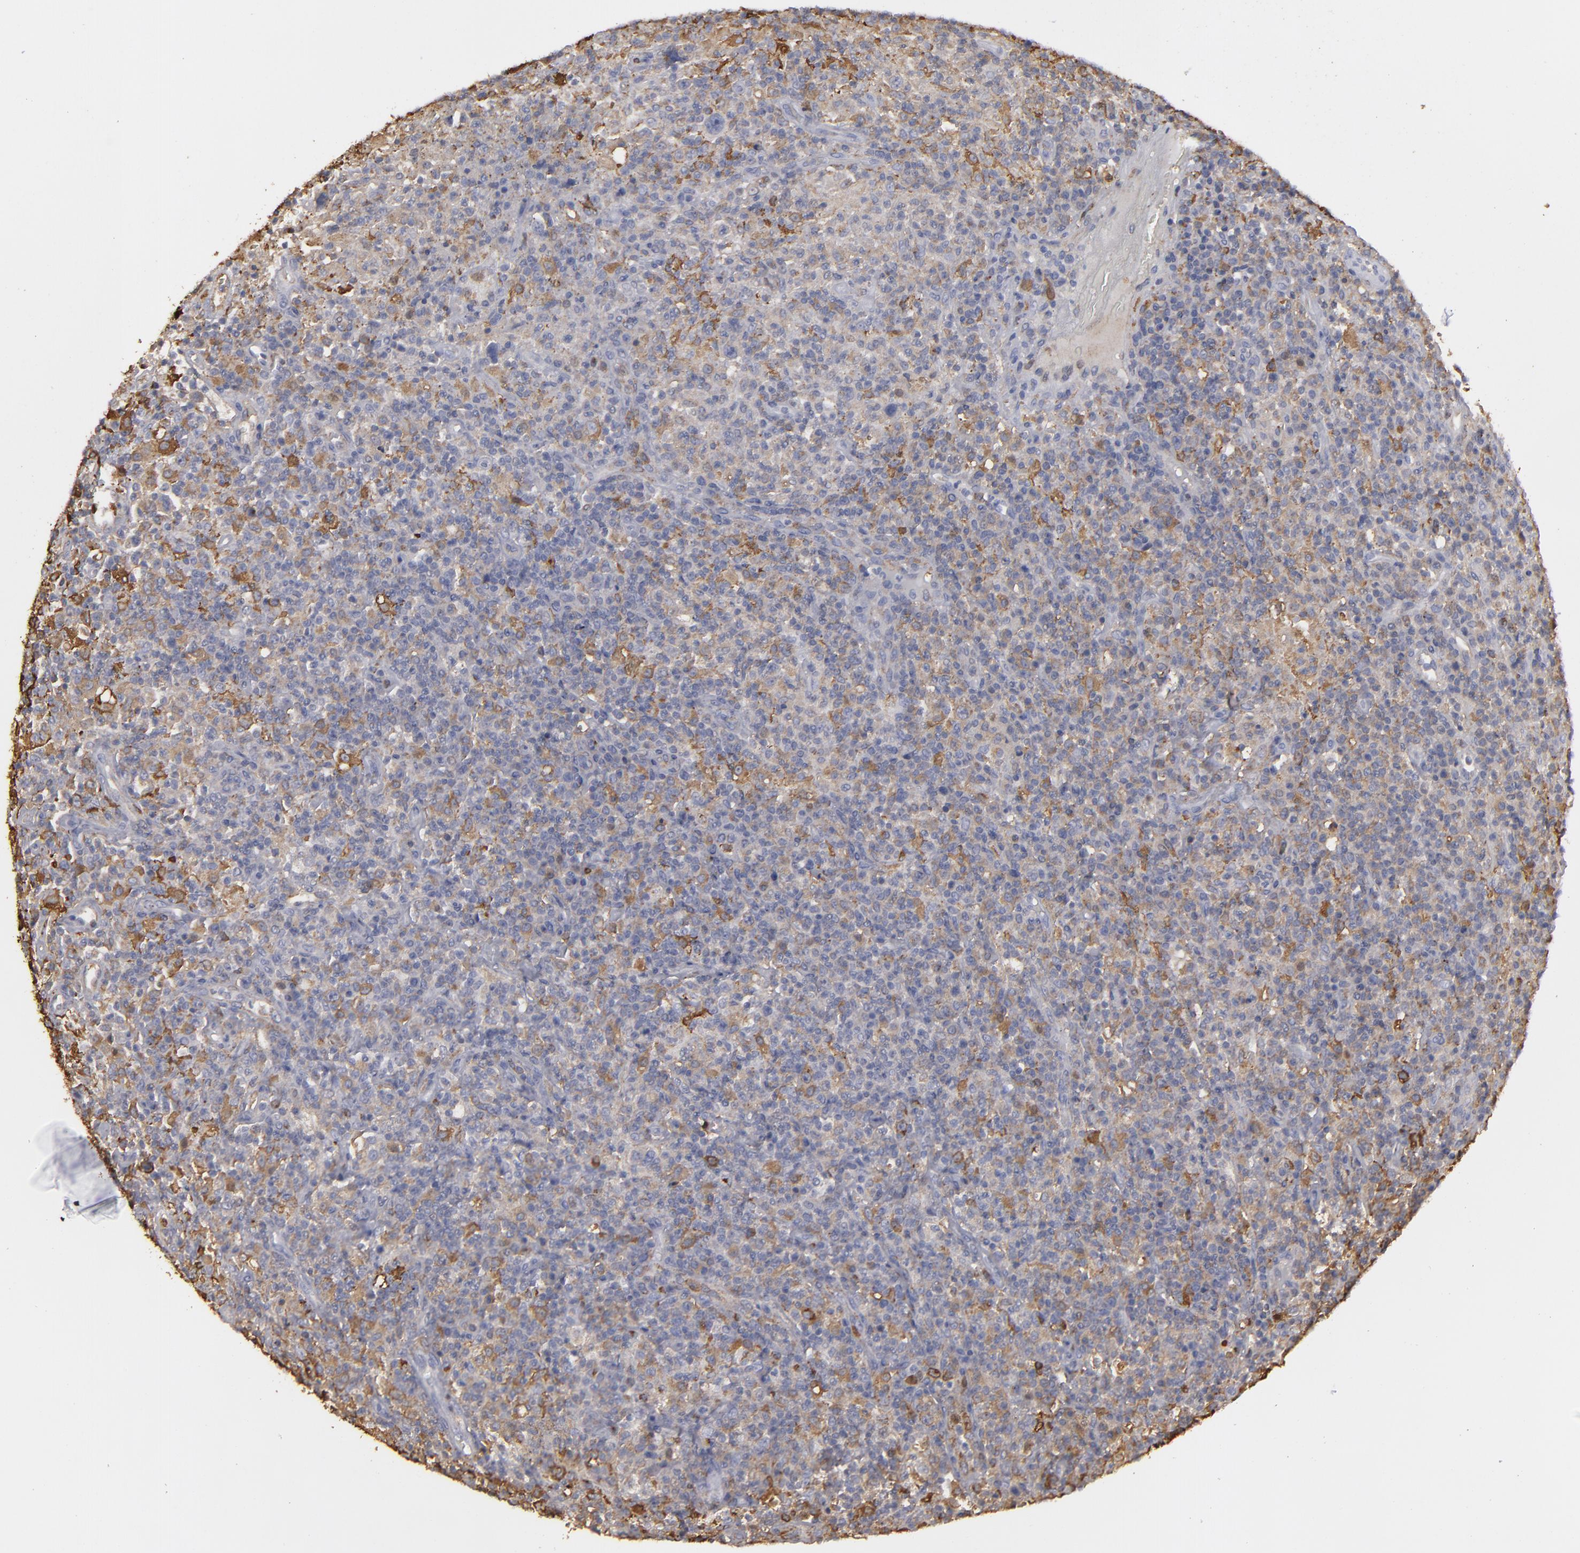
{"staining": {"intensity": "weak", "quantity": "25%-75%", "location": "cytoplasmic/membranous"}, "tissue": "lymphoma", "cell_type": "Tumor cells", "image_type": "cancer", "snomed": [{"axis": "morphology", "description": "Hodgkin's disease, NOS"}, {"axis": "topography", "description": "Lymph node"}], "caption": "Immunohistochemistry (IHC) photomicrograph of neoplastic tissue: human lymphoma stained using IHC reveals low levels of weak protein expression localized specifically in the cytoplasmic/membranous of tumor cells, appearing as a cytoplasmic/membranous brown color.", "gene": "ODC1", "patient": {"sex": "male", "age": 65}}